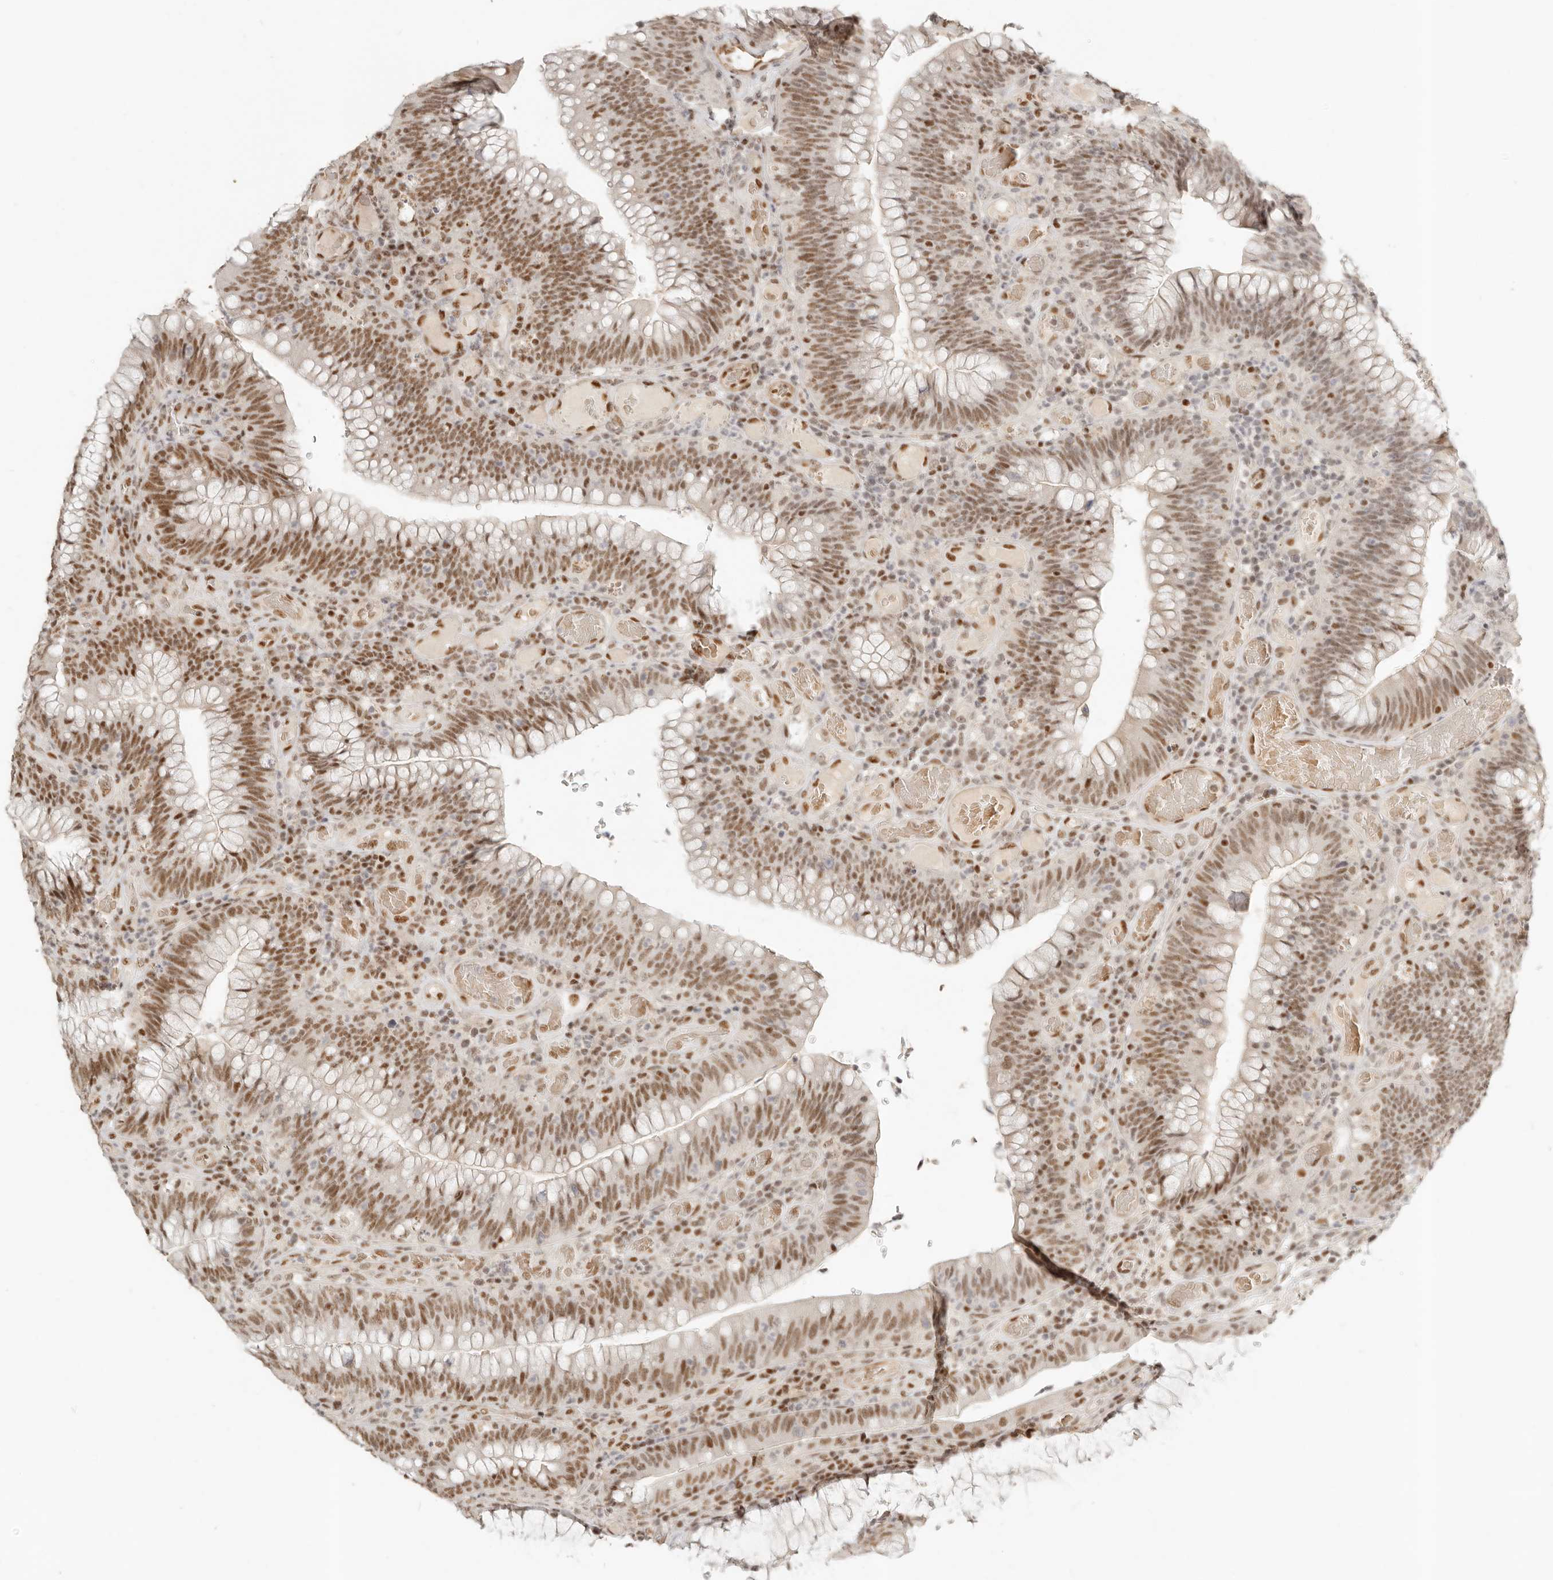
{"staining": {"intensity": "moderate", "quantity": ">75%", "location": "nuclear"}, "tissue": "colorectal cancer", "cell_type": "Tumor cells", "image_type": "cancer", "snomed": [{"axis": "morphology", "description": "Normal tissue, NOS"}, {"axis": "topography", "description": "Colon"}], "caption": "DAB (3,3'-diaminobenzidine) immunohistochemical staining of colorectal cancer shows moderate nuclear protein expression in about >75% of tumor cells. (Stains: DAB (3,3'-diaminobenzidine) in brown, nuclei in blue, Microscopy: brightfield microscopy at high magnification).", "gene": "GABPA", "patient": {"sex": "female", "age": 82}}